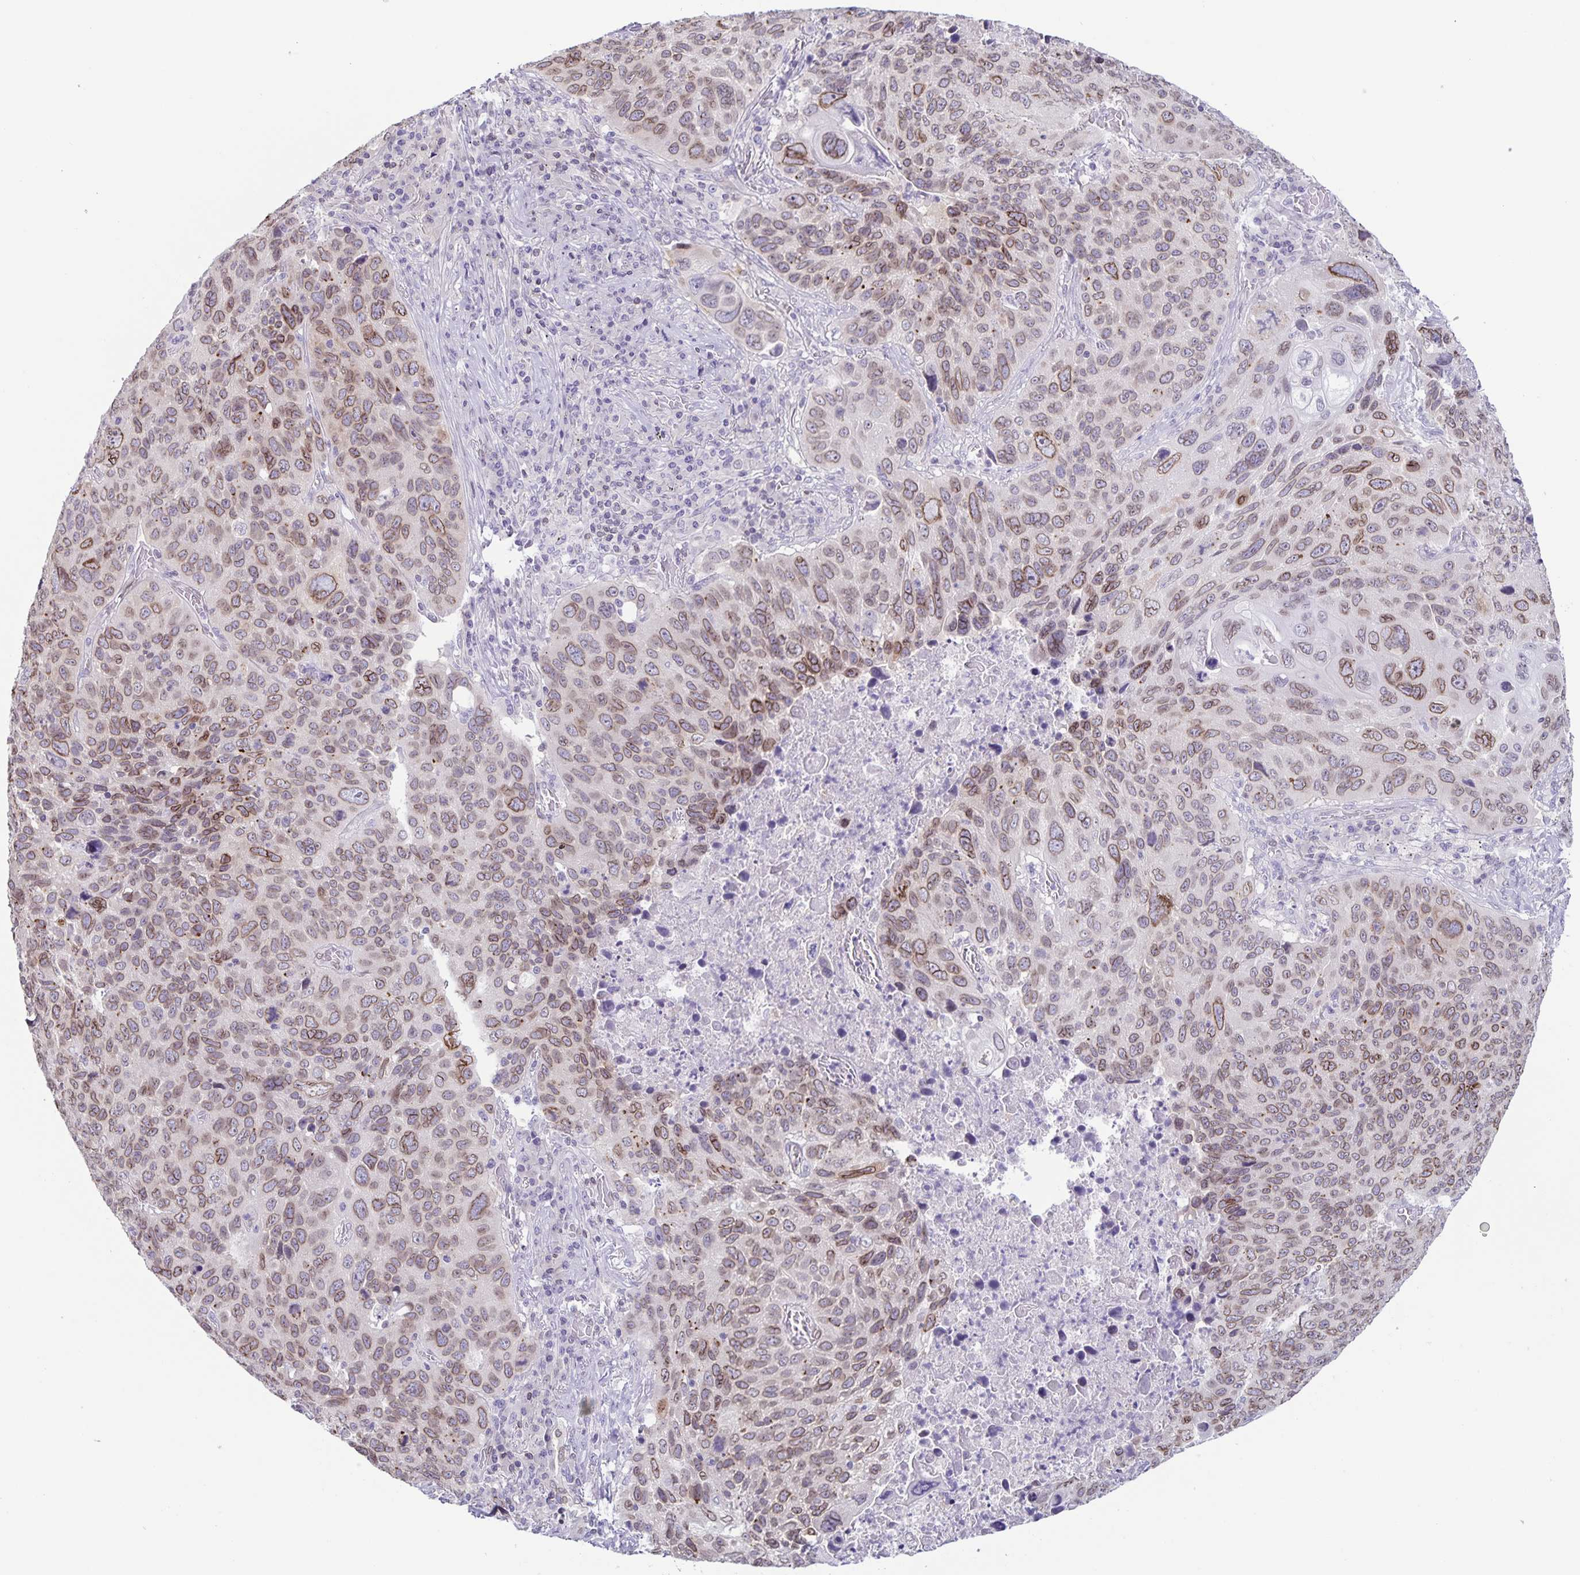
{"staining": {"intensity": "moderate", "quantity": "25%-75%", "location": "cytoplasmic/membranous,nuclear"}, "tissue": "lung cancer", "cell_type": "Tumor cells", "image_type": "cancer", "snomed": [{"axis": "morphology", "description": "Squamous cell carcinoma, NOS"}, {"axis": "topography", "description": "Lung"}], "caption": "This image displays immunohistochemistry staining of human lung squamous cell carcinoma, with medium moderate cytoplasmic/membranous and nuclear staining in approximately 25%-75% of tumor cells.", "gene": "SYNE2", "patient": {"sex": "male", "age": 68}}